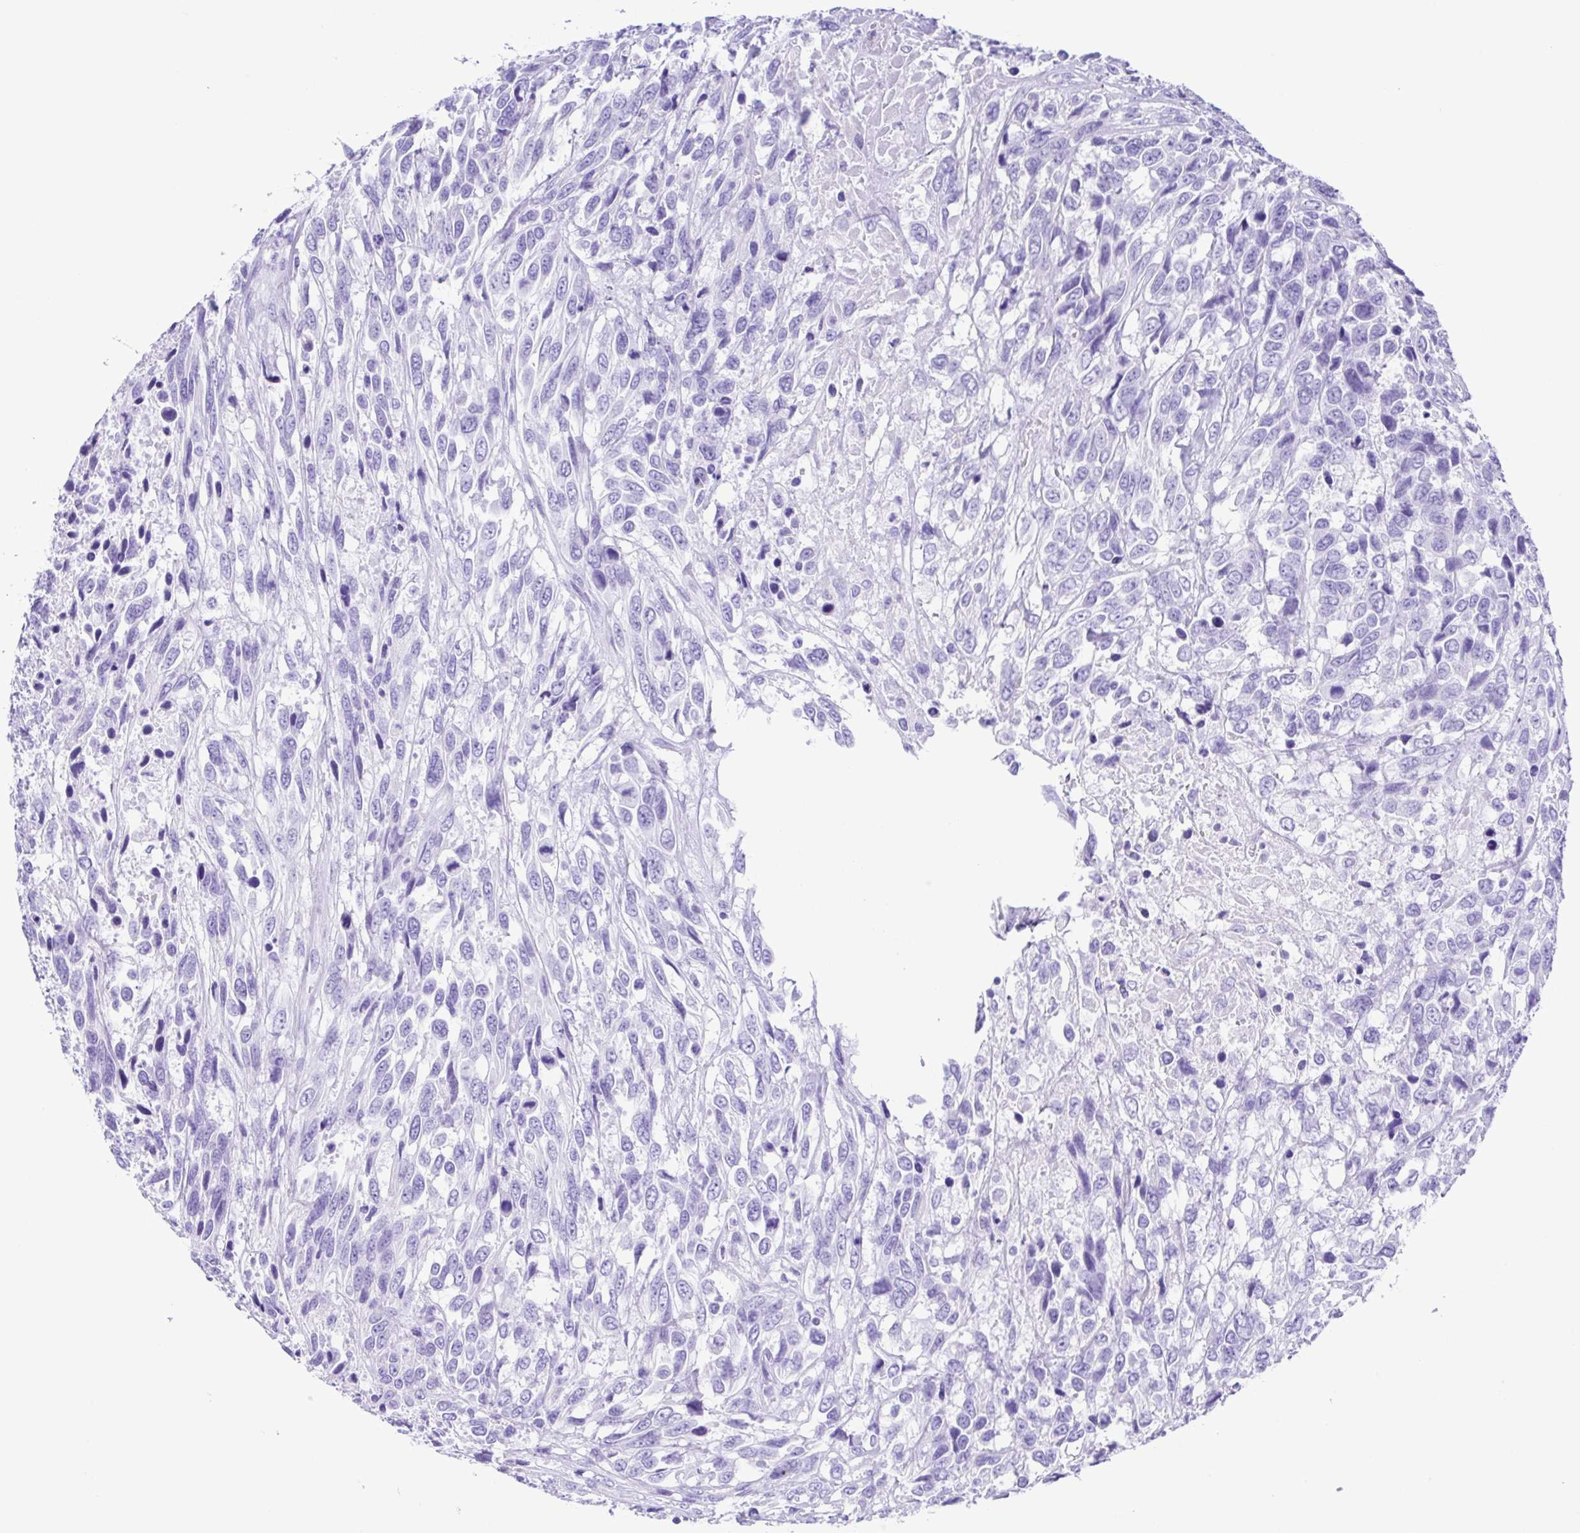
{"staining": {"intensity": "negative", "quantity": "none", "location": "none"}, "tissue": "urothelial cancer", "cell_type": "Tumor cells", "image_type": "cancer", "snomed": [{"axis": "morphology", "description": "Urothelial carcinoma, High grade"}, {"axis": "topography", "description": "Urinary bladder"}], "caption": "The IHC histopathology image has no significant positivity in tumor cells of urothelial carcinoma (high-grade) tissue.", "gene": "ERP27", "patient": {"sex": "female", "age": 70}}